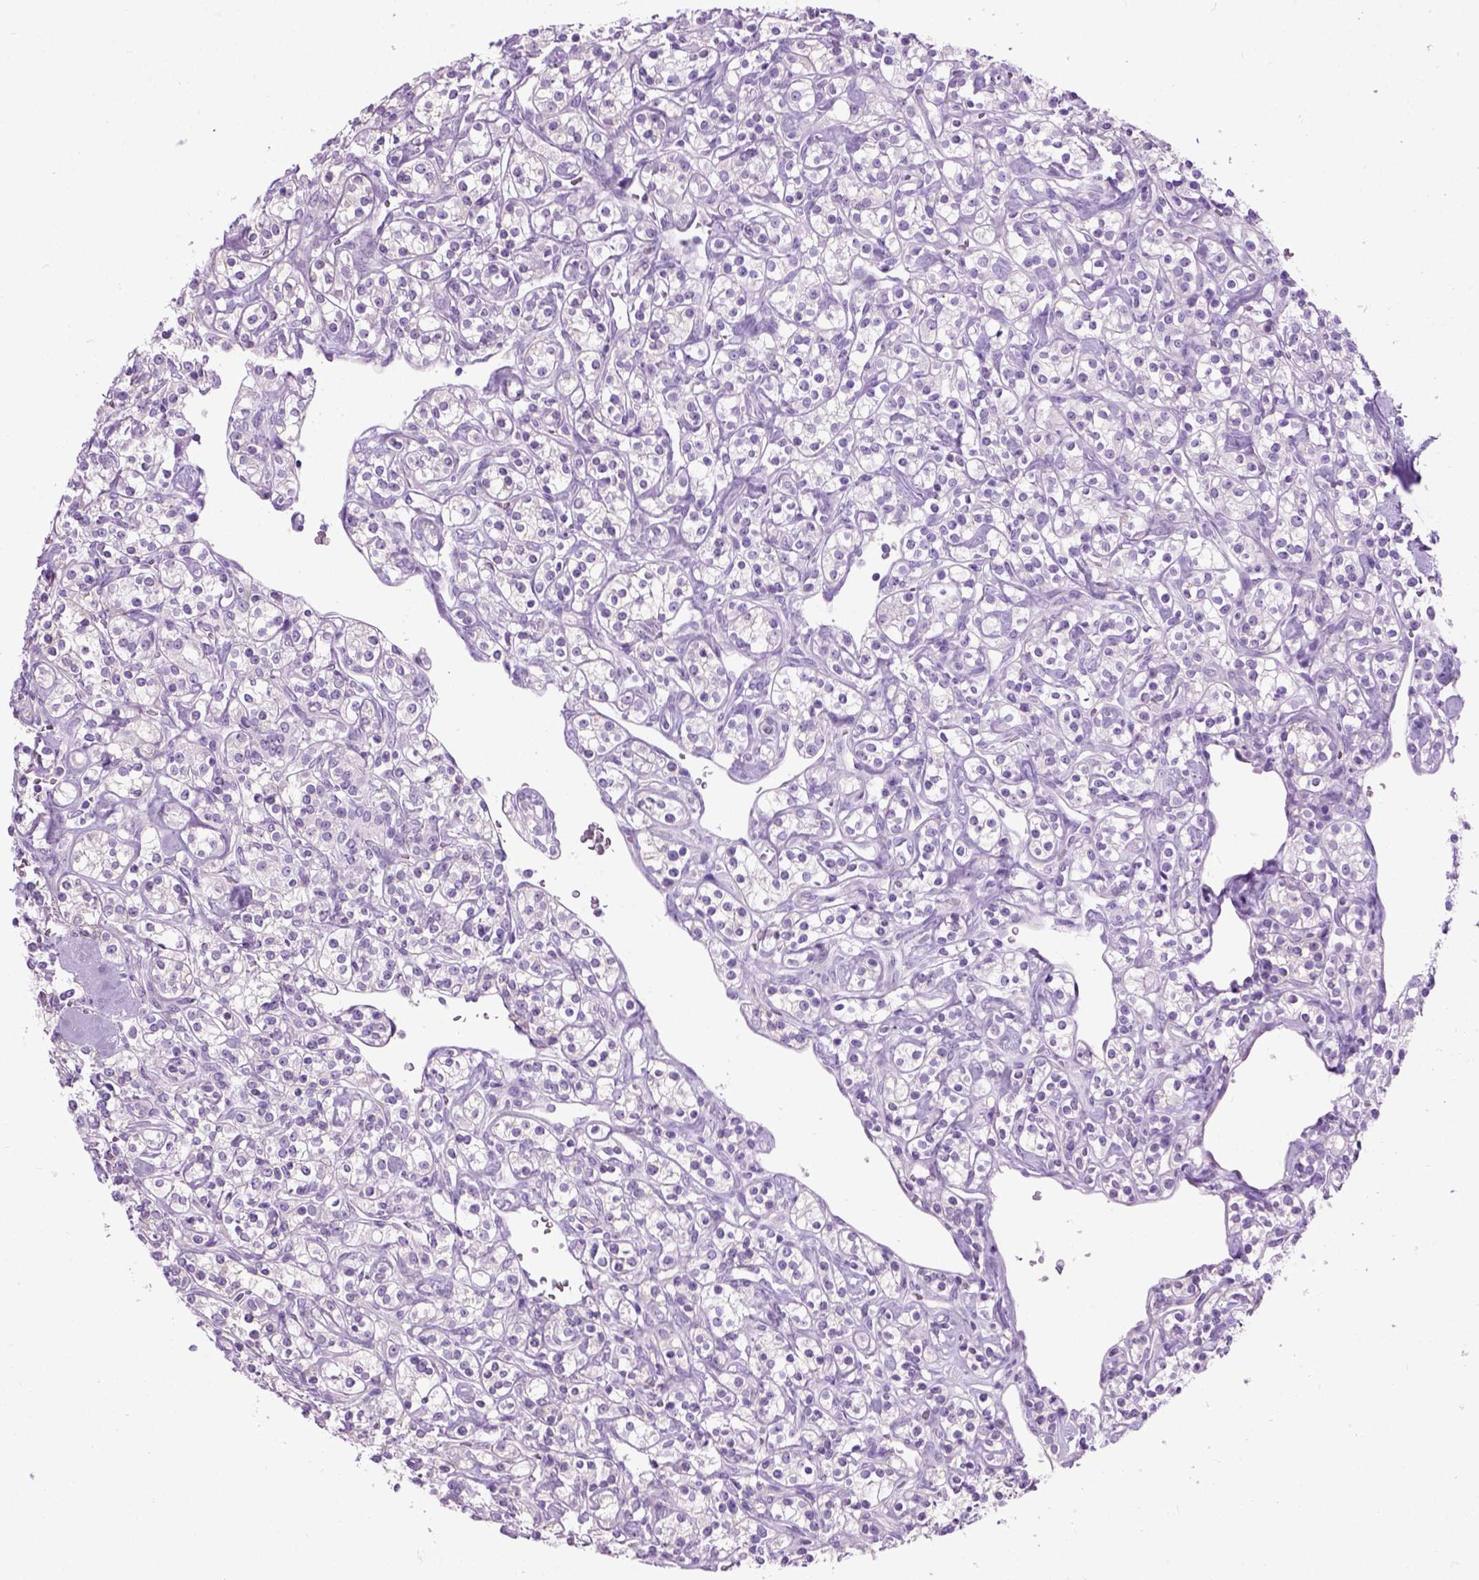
{"staining": {"intensity": "negative", "quantity": "none", "location": "none"}, "tissue": "renal cancer", "cell_type": "Tumor cells", "image_type": "cancer", "snomed": [{"axis": "morphology", "description": "Adenocarcinoma, NOS"}, {"axis": "topography", "description": "Kidney"}], "caption": "High magnification brightfield microscopy of renal cancer (adenocarcinoma) stained with DAB (3,3'-diaminobenzidine) (brown) and counterstained with hematoxylin (blue): tumor cells show no significant positivity. (Stains: DAB (3,3'-diaminobenzidine) IHC with hematoxylin counter stain, Microscopy: brightfield microscopy at high magnification).", "gene": "GABRB2", "patient": {"sex": "male", "age": 77}}